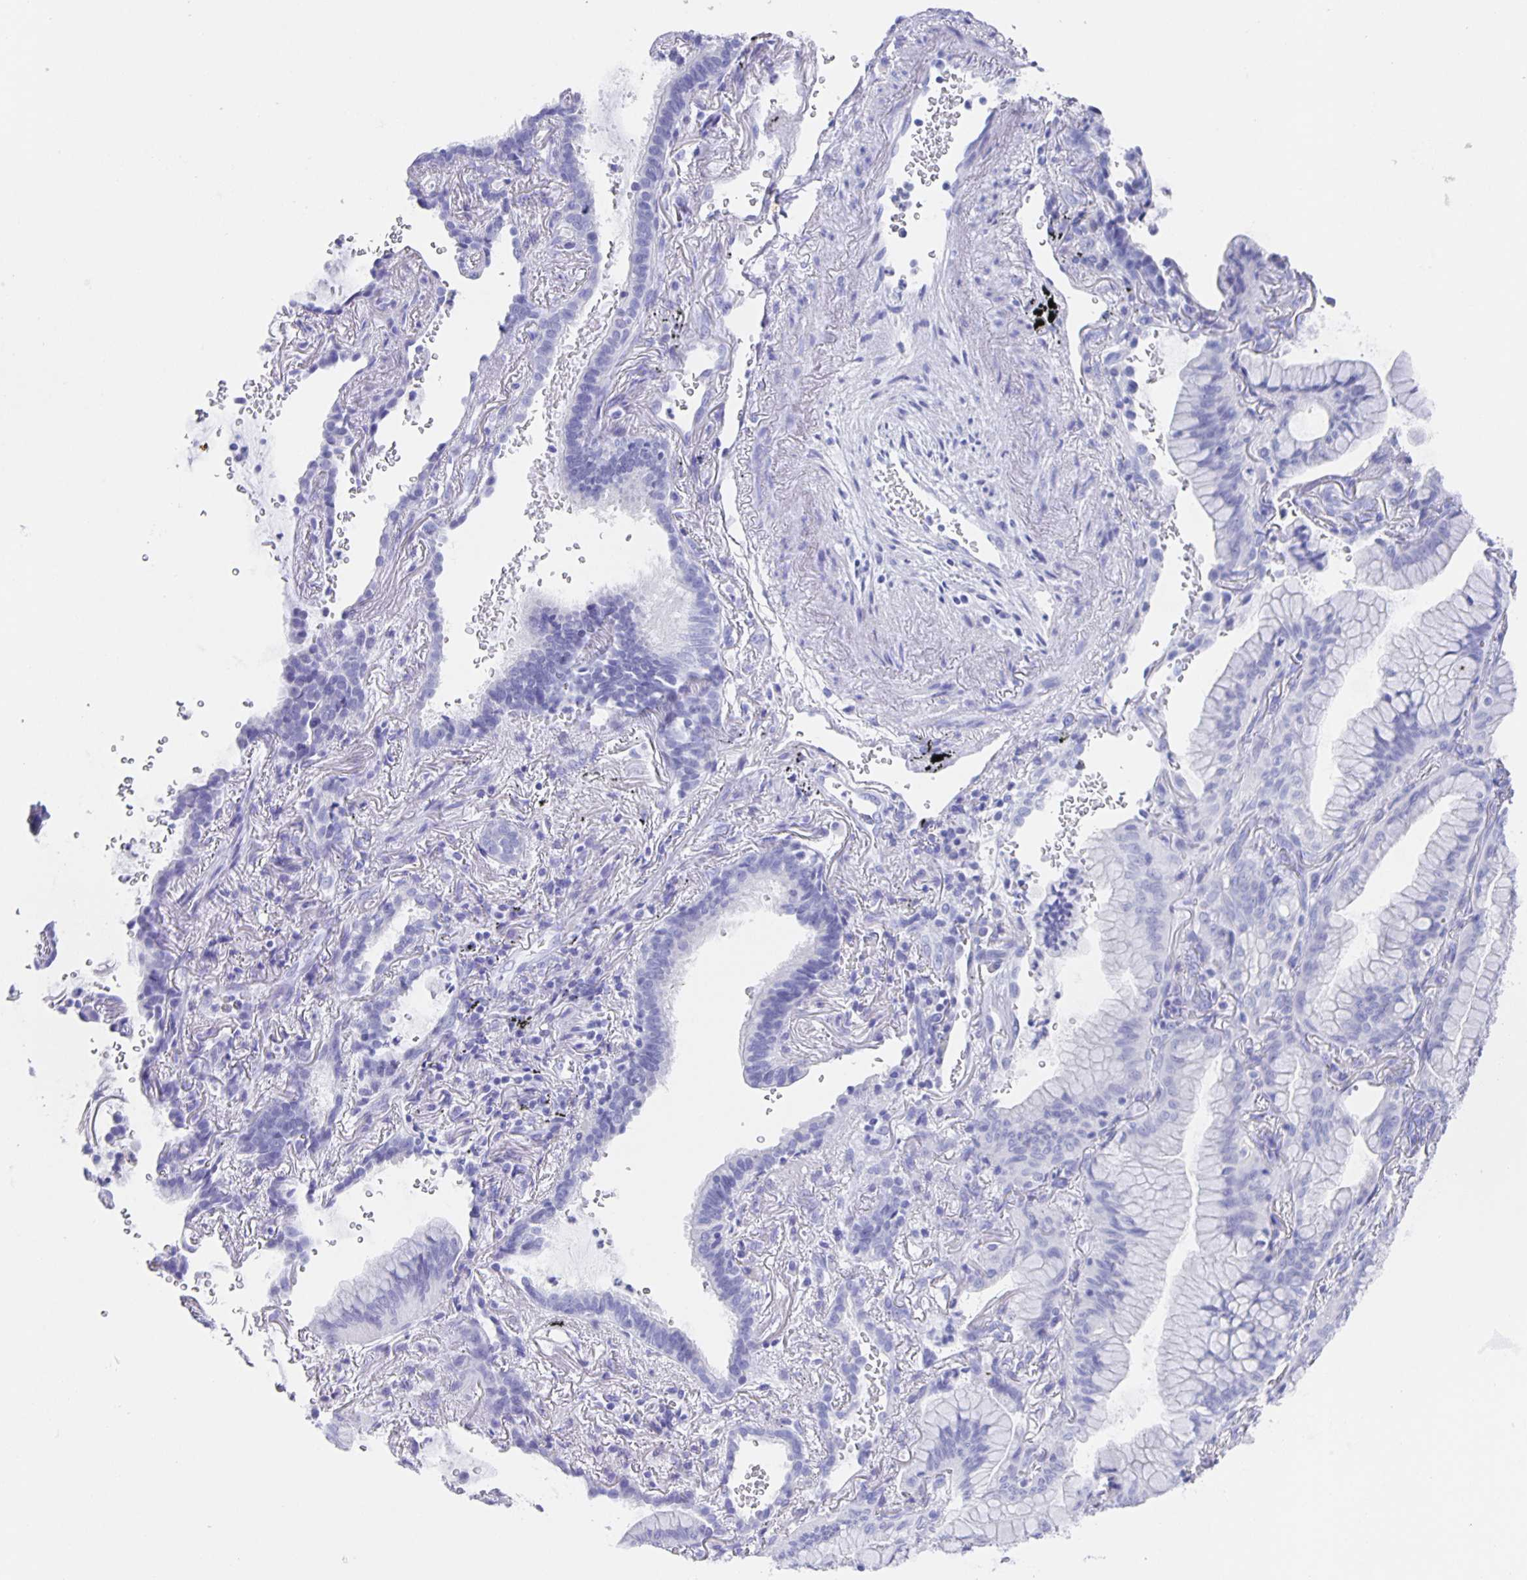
{"staining": {"intensity": "negative", "quantity": "none", "location": "none"}, "tissue": "lung cancer", "cell_type": "Tumor cells", "image_type": "cancer", "snomed": [{"axis": "morphology", "description": "Adenocarcinoma, NOS"}, {"axis": "topography", "description": "Lung"}], "caption": "Tumor cells are negative for protein expression in human lung adenocarcinoma.", "gene": "GUCA2A", "patient": {"sex": "male", "age": 77}}